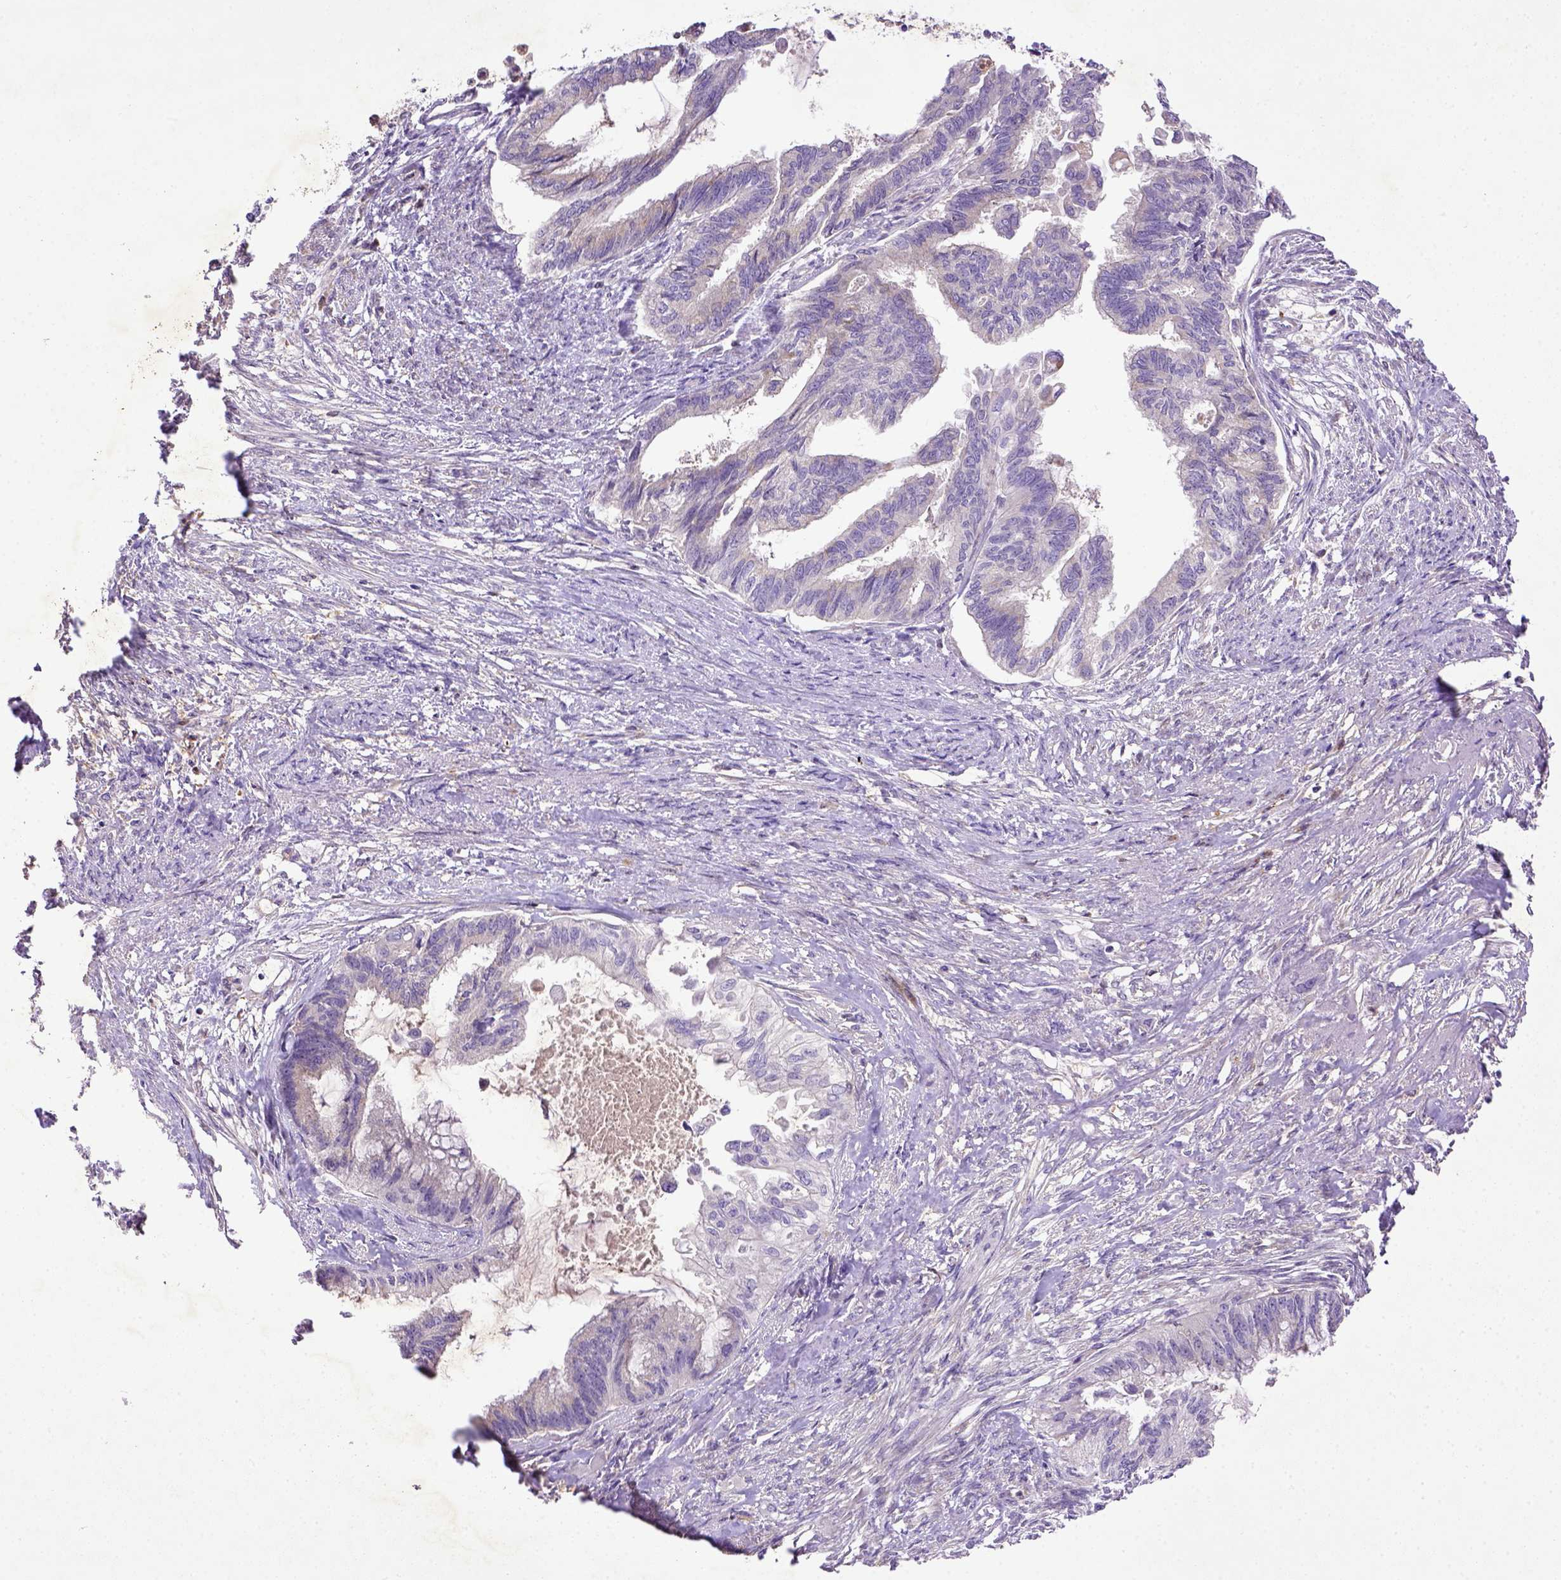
{"staining": {"intensity": "negative", "quantity": "none", "location": "none"}, "tissue": "endometrial cancer", "cell_type": "Tumor cells", "image_type": "cancer", "snomed": [{"axis": "morphology", "description": "Adenocarcinoma, NOS"}, {"axis": "topography", "description": "Endometrium"}], "caption": "There is no significant positivity in tumor cells of endometrial cancer.", "gene": "DEPDC1B", "patient": {"sex": "female", "age": 86}}